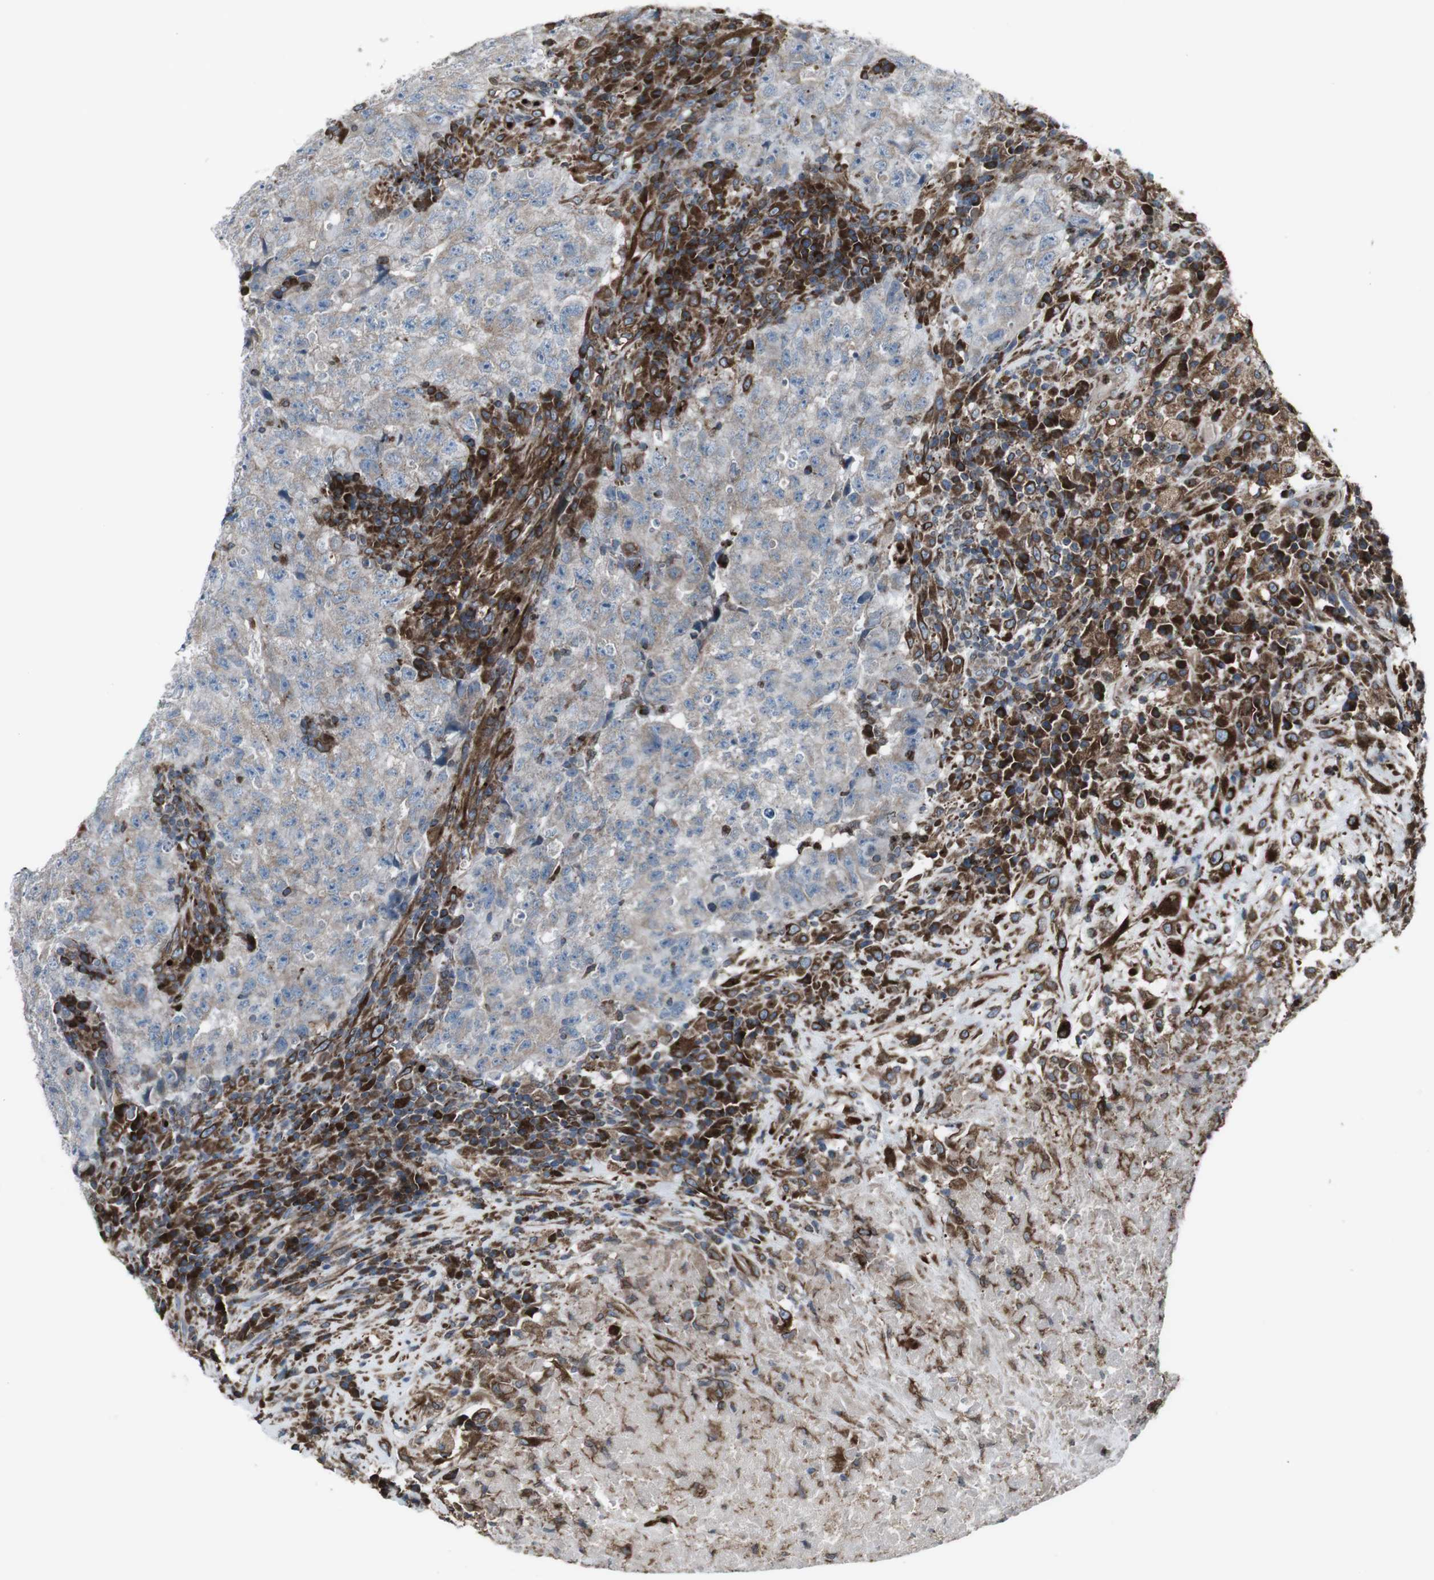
{"staining": {"intensity": "weak", "quantity": "25%-75%", "location": "cytoplasmic/membranous"}, "tissue": "testis cancer", "cell_type": "Tumor cells", "image_type": "cancer", "snomed": [{"axis": "morphology", "description": "Necrosis, NOS"}, {"axis": "morphology", "description": "Carcinoma, Embryonal, NOS"}, {"axis": "topography", "description": "Testis"}], "caption": "IHC of testis cancer (embryonal carcinoma) exhibits low levels of weak cytoplasmic/membranous staining in about 25%-75% of tumor cells.", "gene": "LNPK", "patient": {"sex": "male", "age": 19}}